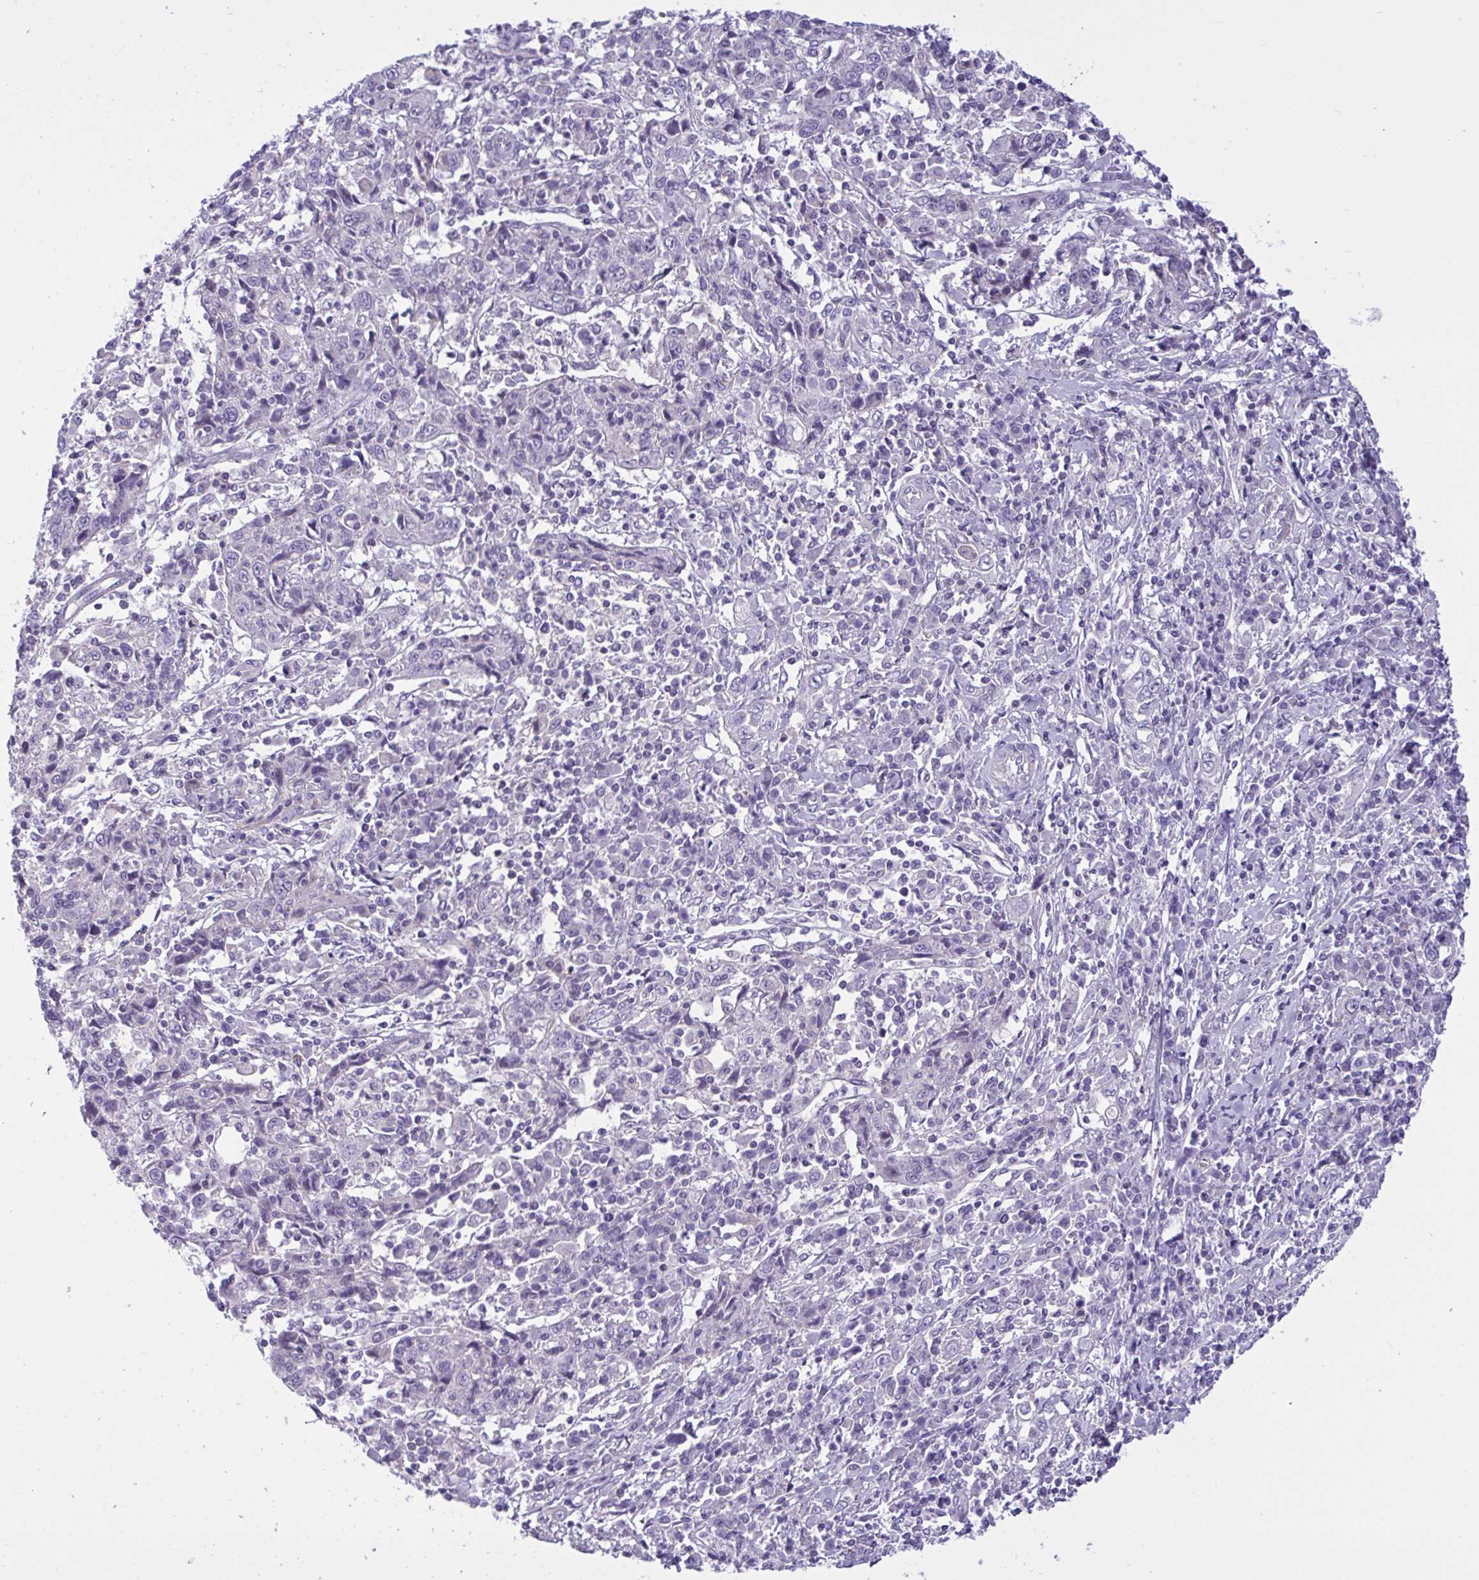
{"staining": {"intensity": "negative", "quantity": "none", "location": "none"}, "tissue": "cervical cancer", "cell_type": "Tumor cells", "image_type": "cancer", "snomed": [{"axis": "morphology", "description": "Squamous cell carcinoma, NOS"}, {"axis": "topography", "description": "Cervix"}], "caption": "This is a image of immunohistochemistry staining of cervical cancer, which shows no expression in tumor cells. Nuclei are stained in blue.", "gene": "WDR97", "patient": {"sex": "female", "age": 46}}